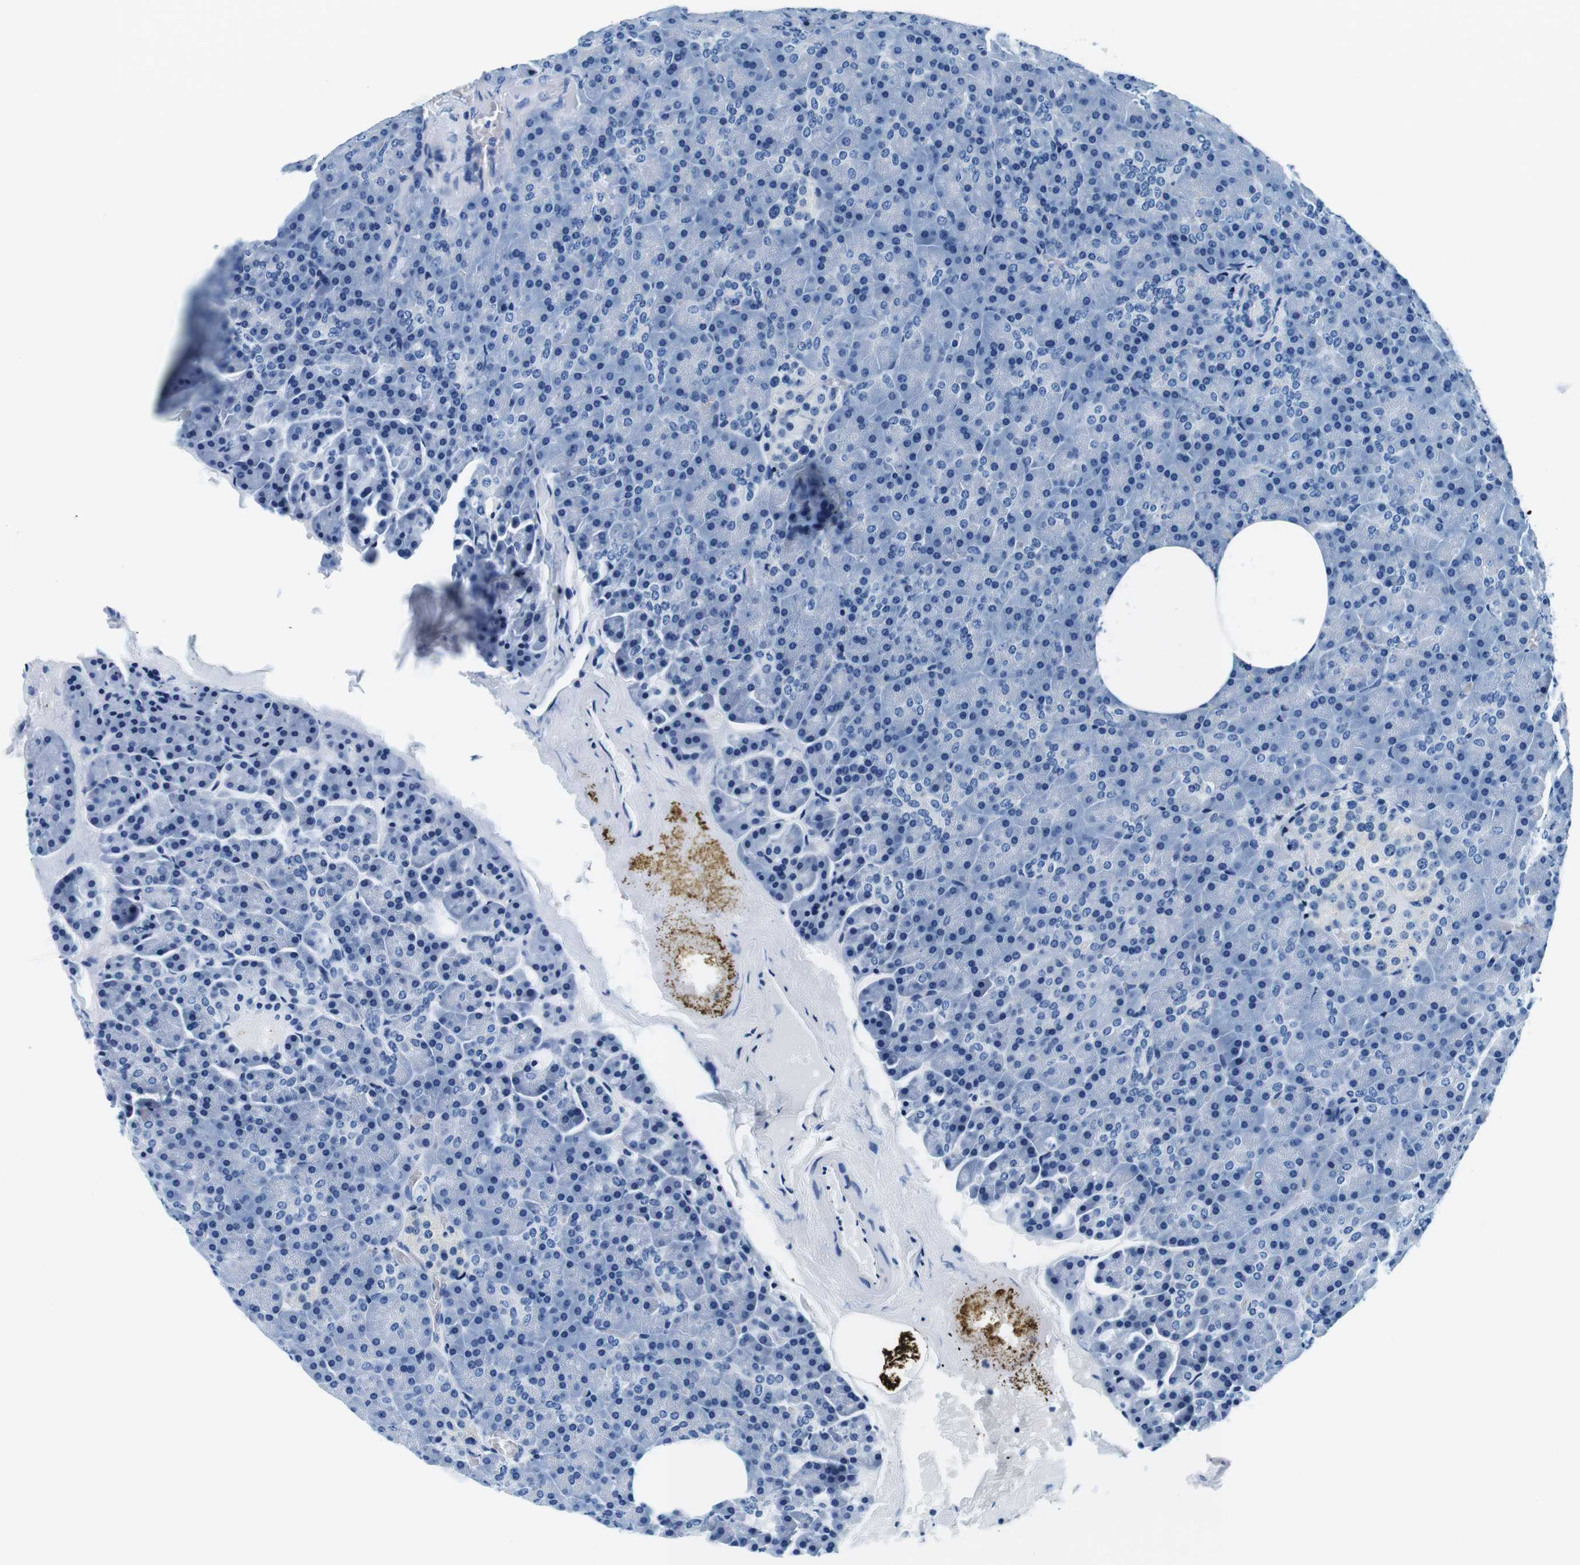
{"staining": {"intensity": "negative", "quantity": "none", "location": "none"}, "tissue": "pancreas", "cell_type": "Exocrine glandular cells", "image_type": "normal", "snomed": [{"axis": "morphology", "description": "Normal tissue, NOS"}, {"axis": "topography", "description": "Pancreas"}], "caption": "Immunohistochemical staining of normal pancreas displays no significant positivity in exocrine glandular cells. (Brightfield microscopy of DAB (3,3'-diaminobenzidine) immunohistochemistry at high magnification).", "gene": "ELANE", "patient": {"sex": "female", "age": 35}}